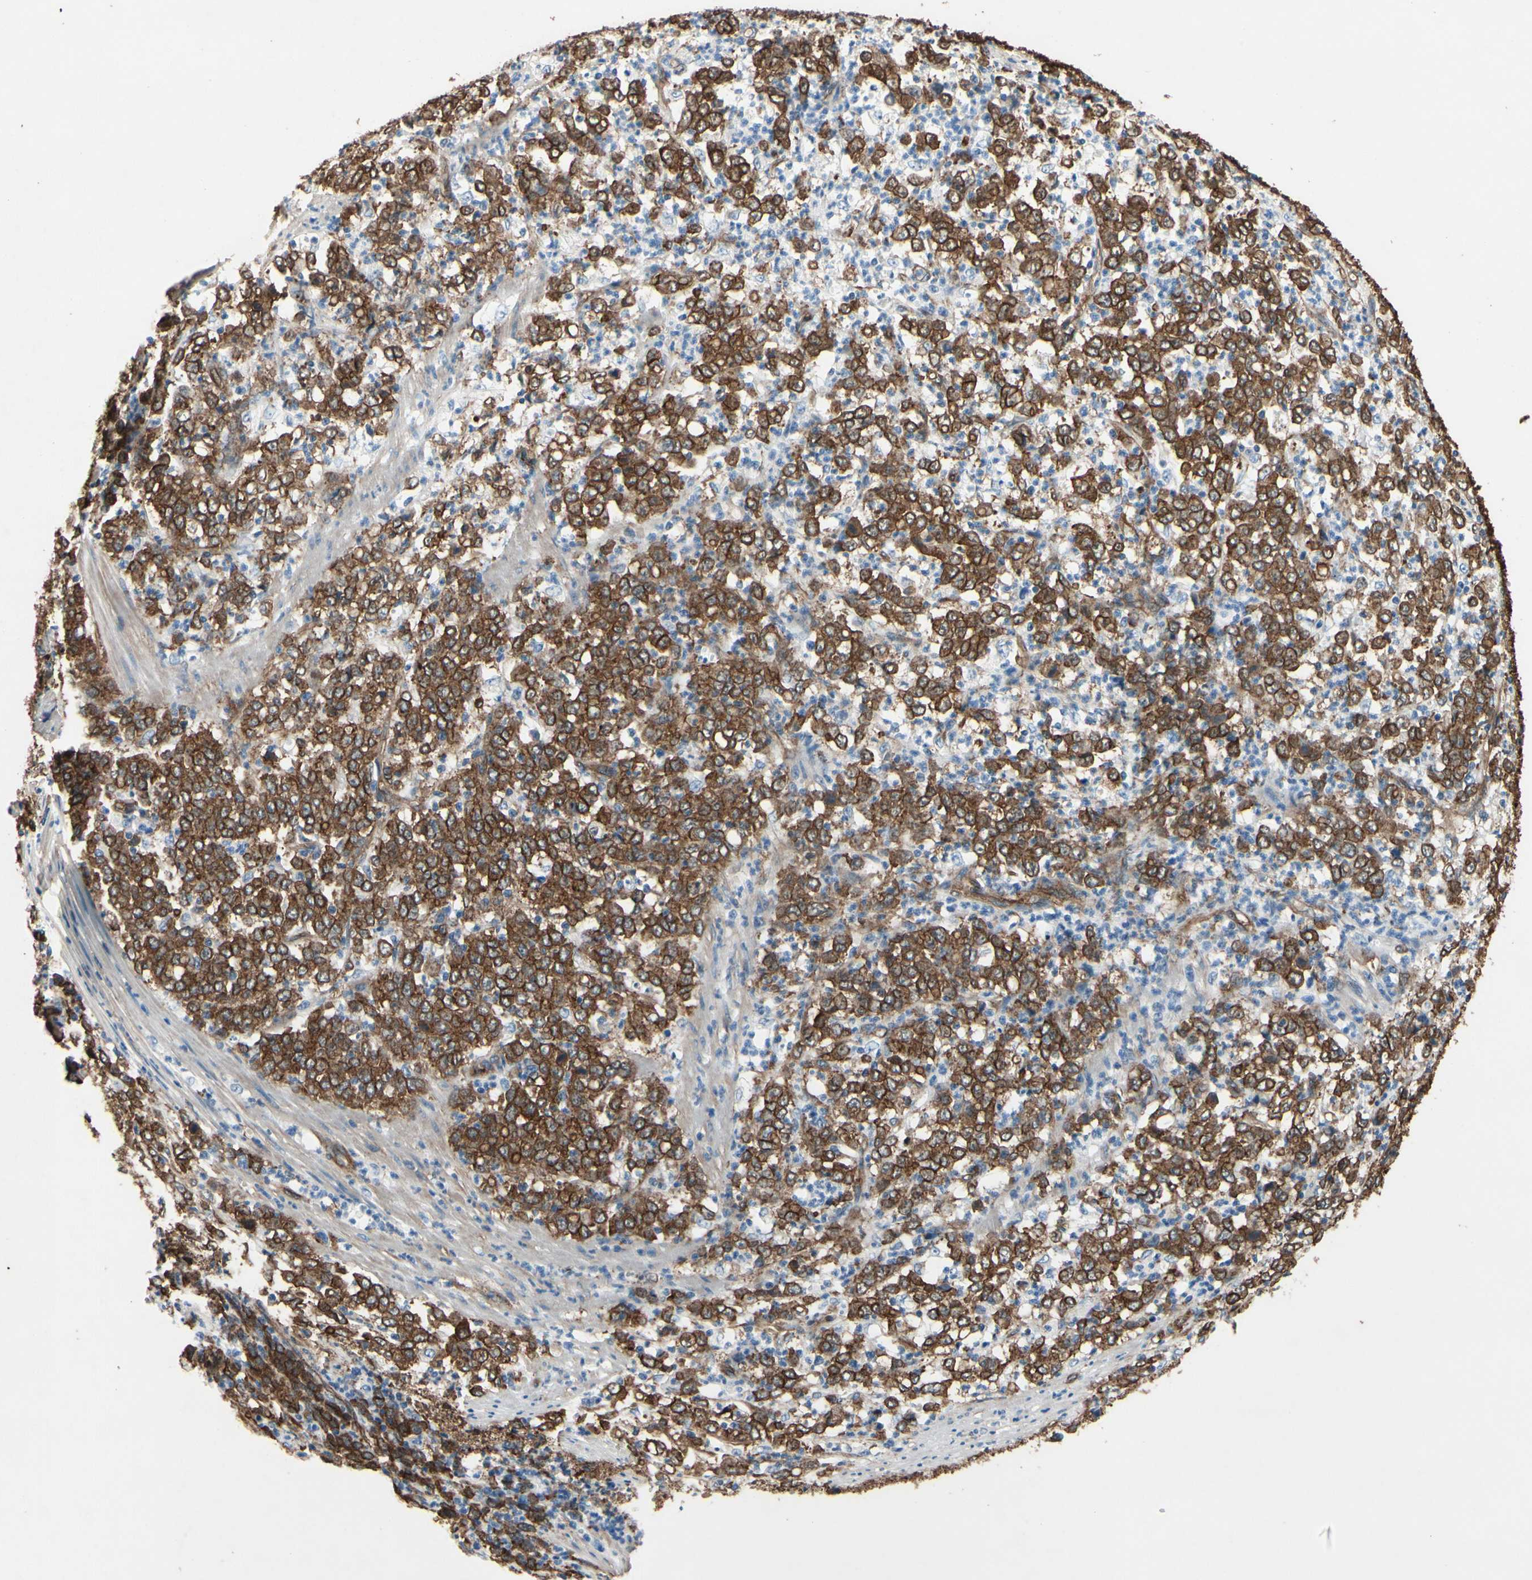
{"staining": {"intensity": "strong", "quantity": ">75%", "location": "cytoplasmic/membranous"}, "tissue": "stomach cancer", "cell_type": "Tumor cells", "image_type": "cancer", "snomed": [{"axis": "morphology", "description": "Adenocarcinoma, NOS"}, {"axis": "topography", "description": "Stomach, lower"}], "caption": "The immunohistochemical stain shows strong cytoplasmic/membranous staining in tumor cells of adenocarcinoma (stomach) tissue.", "gene": "CTTNBP2", "patient": {"sex": "female", "age": 71}}